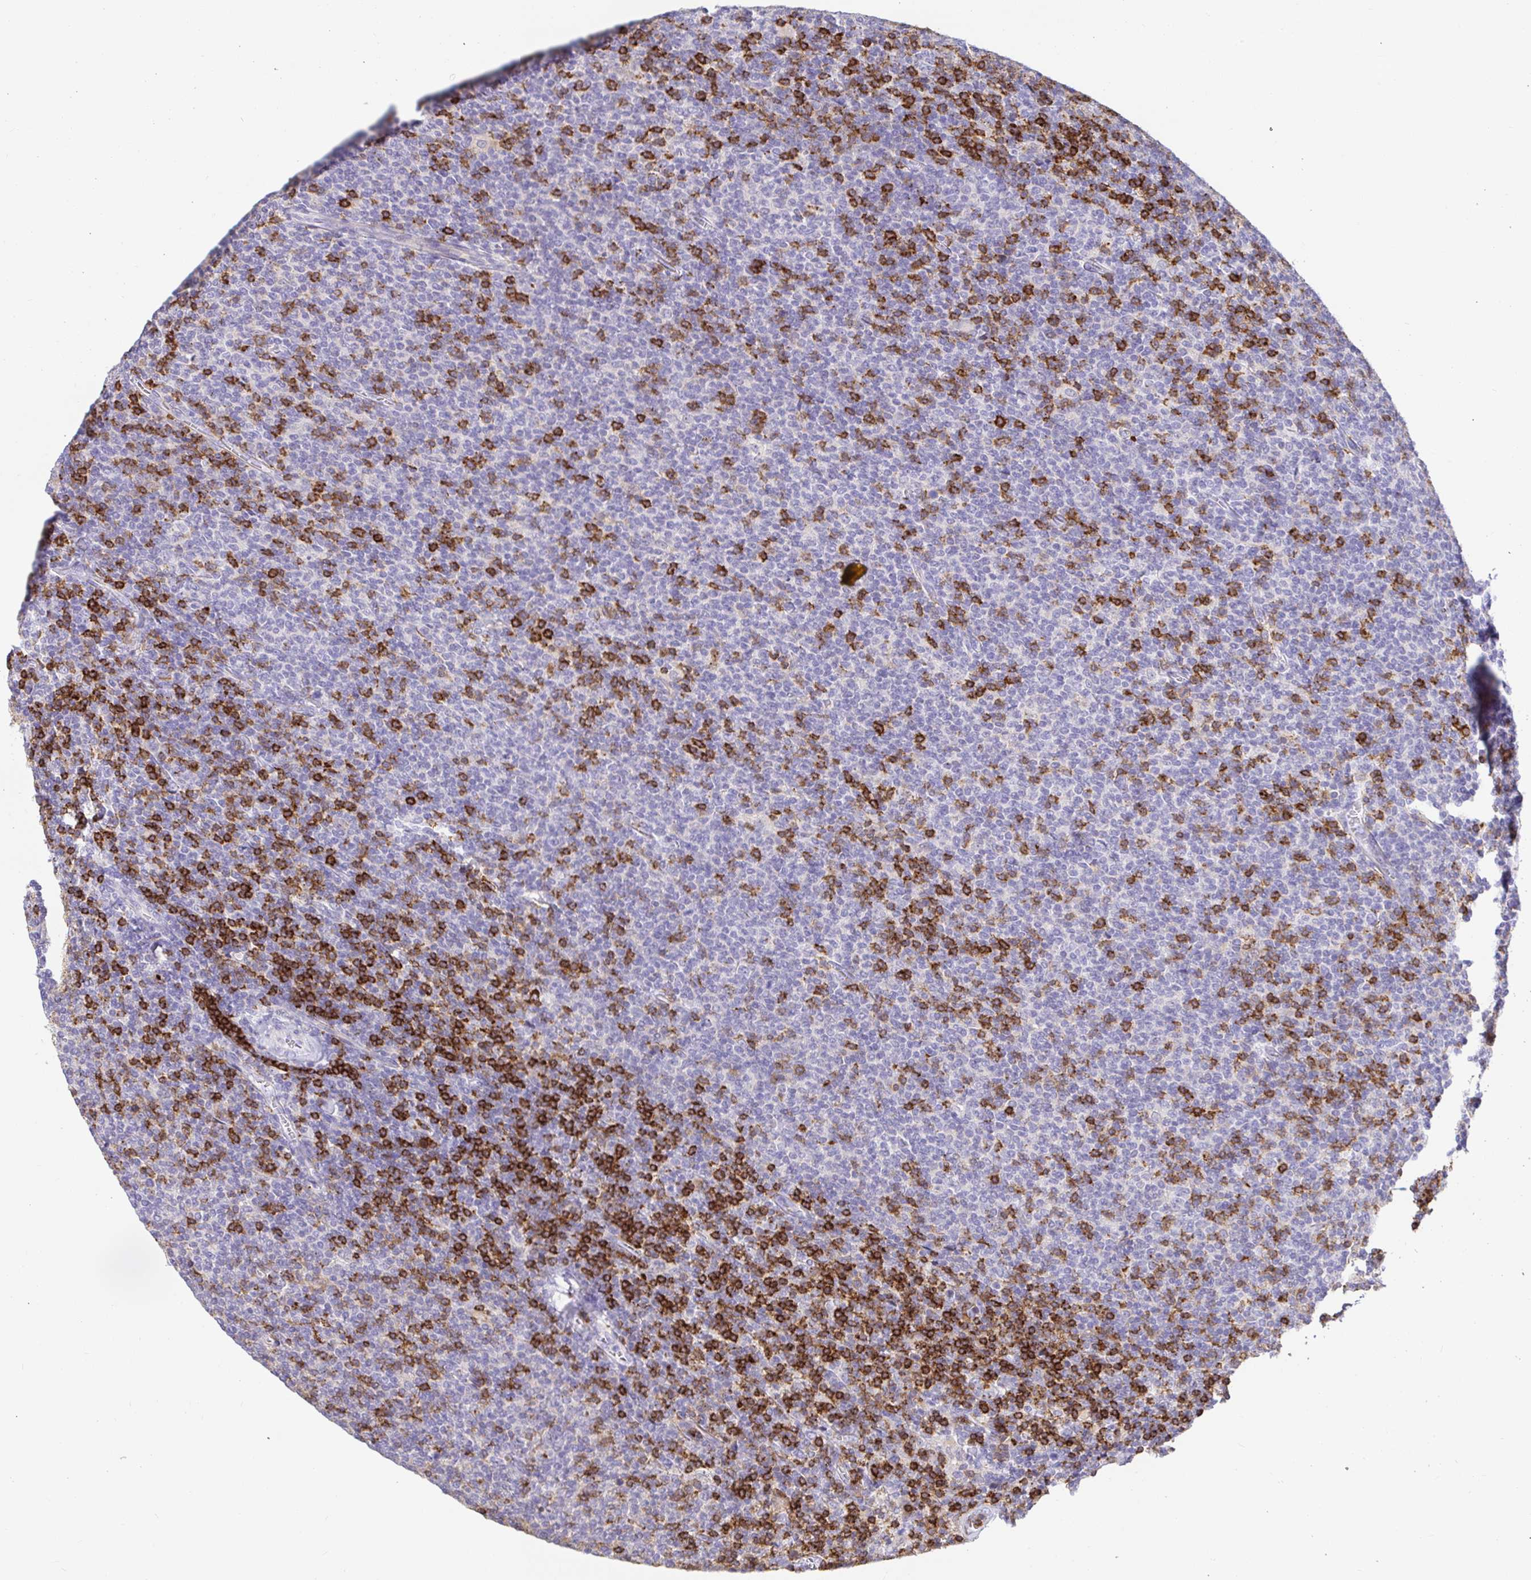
{"staining": {"intensity": "negative", "quantity": "none", "location": "none"}, "tissue": "lymphoma", "cell_type": "Tumor cells", "image_type": "cancer", "snomed": [{"axis": "morphology", "description": "Malignant lymphoma, non-Hodgkin's type, Low grade"}, {"axis": "topography", "description": "Lymph node"}], "caption": "DAB (3,3'-diaminobenzidine) immunohistochemical staining of lymphoma reveals no significant expression in tumor cells. (DAB immunohistochemistry (IHC), high magnification).", "gene": "SKAP1", "patient": {"sex": "male", "age": 52}}